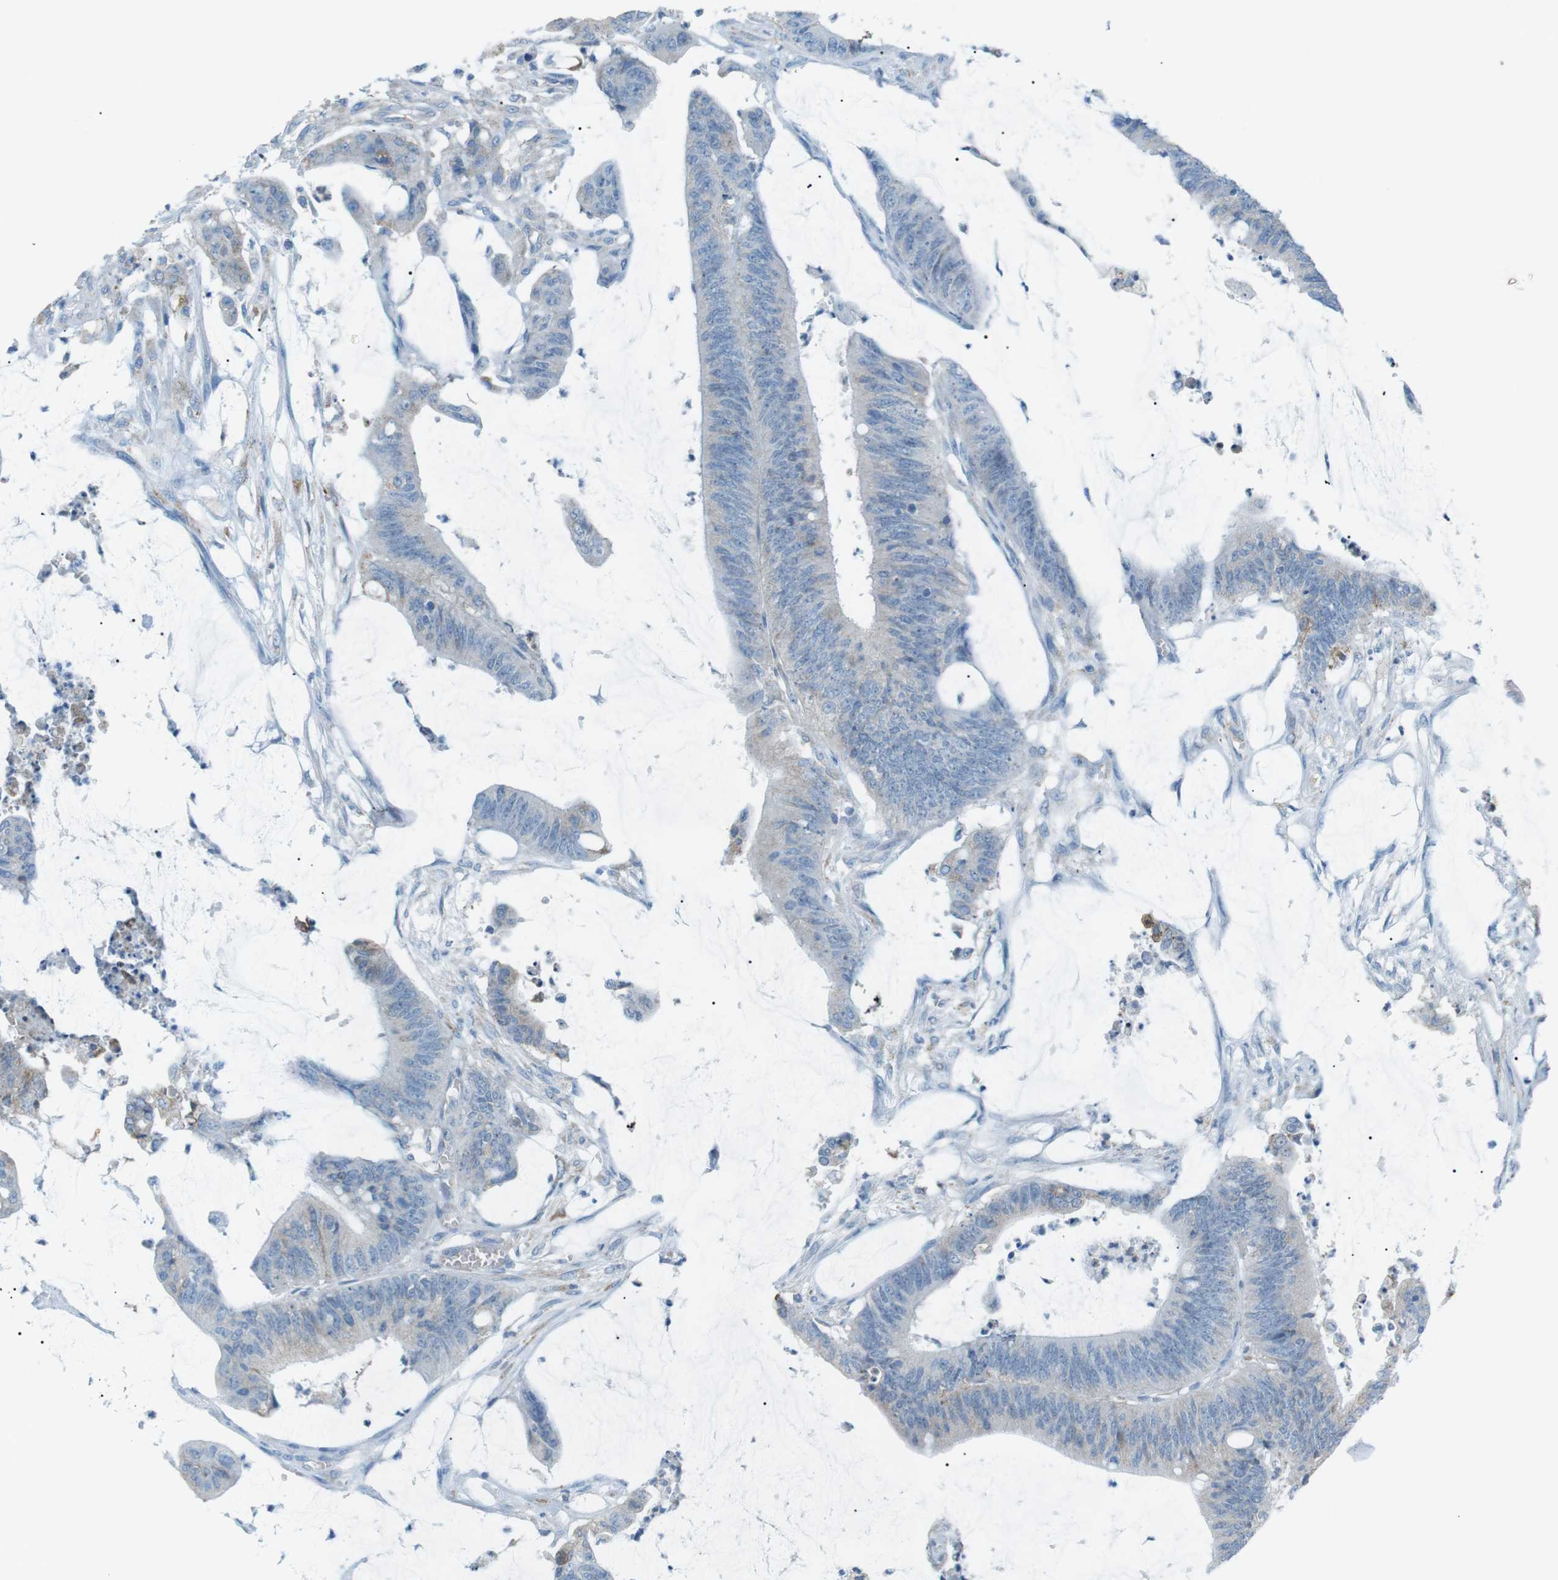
{"staining": {"intensity": "negative", "quantity": "none", "location": "none"}, "tissue": "colorectal cancer", "cell_type": "Tumor cells", "image_type": "cancer", "snomed": [{"axis": "morphology", "description": "Adenocarcinoma, NOS"}, {"axis": "topography", "description": "Rectum"}], "caption": "The image shows no significant expression in tumor cells of colorectal cancer.", "gene": "VAMP1", "patient": {"sex": "female", "age": 66}}